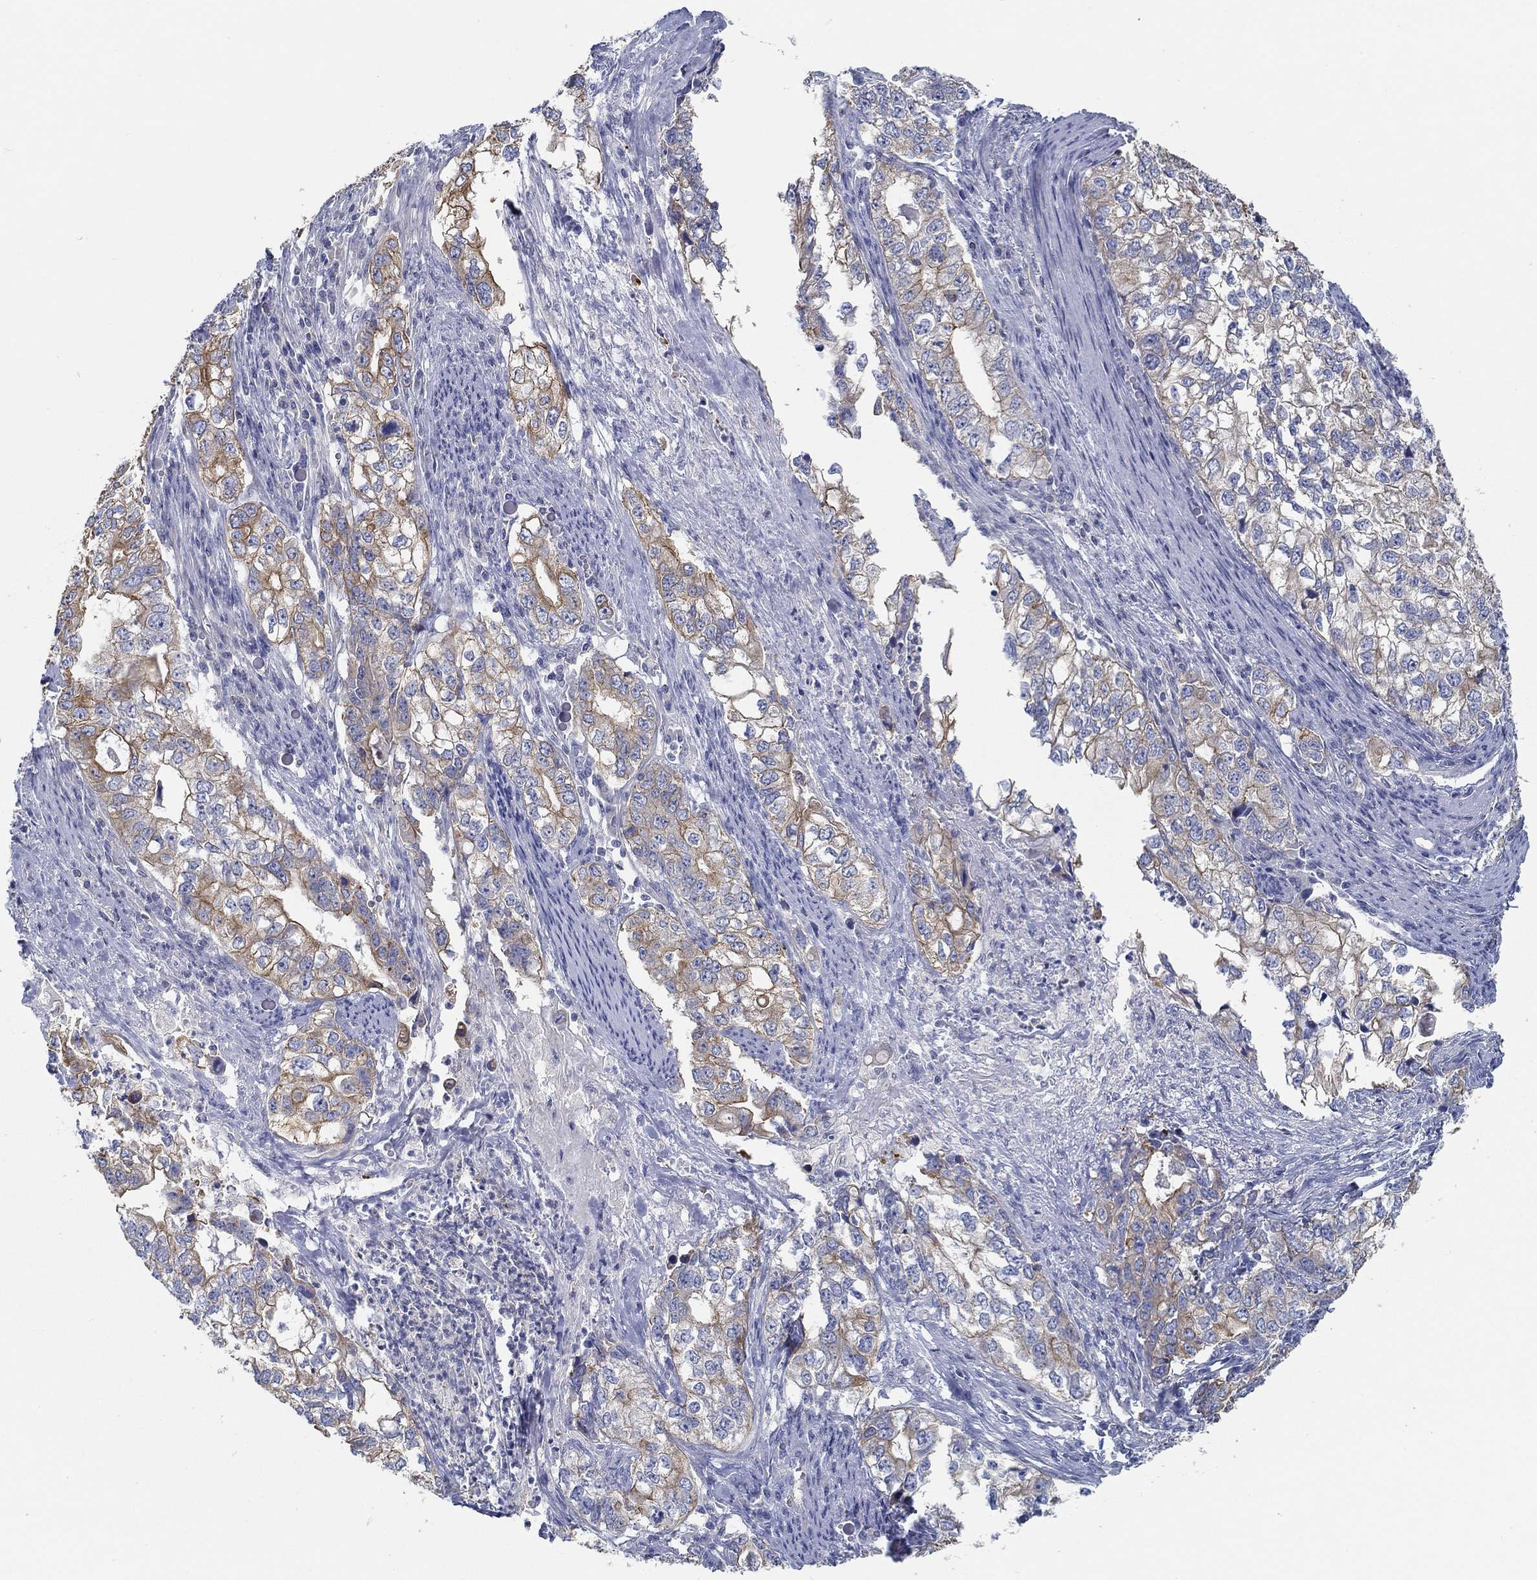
{"staining": {"intensity": "moderate", "quantity": "25%-75%", "location": "cytoplasmic/membranous"}, "tissue": "stomach cancer", "cell_type": "Tumor cells", "image_type": "cancer", "snomed": [{"axis": "morphology", "description": "Adenocarcinoma, NOS"}, {"axis": "topography", "description": "Stomach, lower"}], "caption": "This micrograph reveals immunohistochemistry staining of human stomach cancer (adenocarcinoma), with medium moderate cytoplasmic/membranous staining in about 25%-75% of tumor cells.", "gene": "BBOF1", "patient": {"sex": "female", "age": 72}}